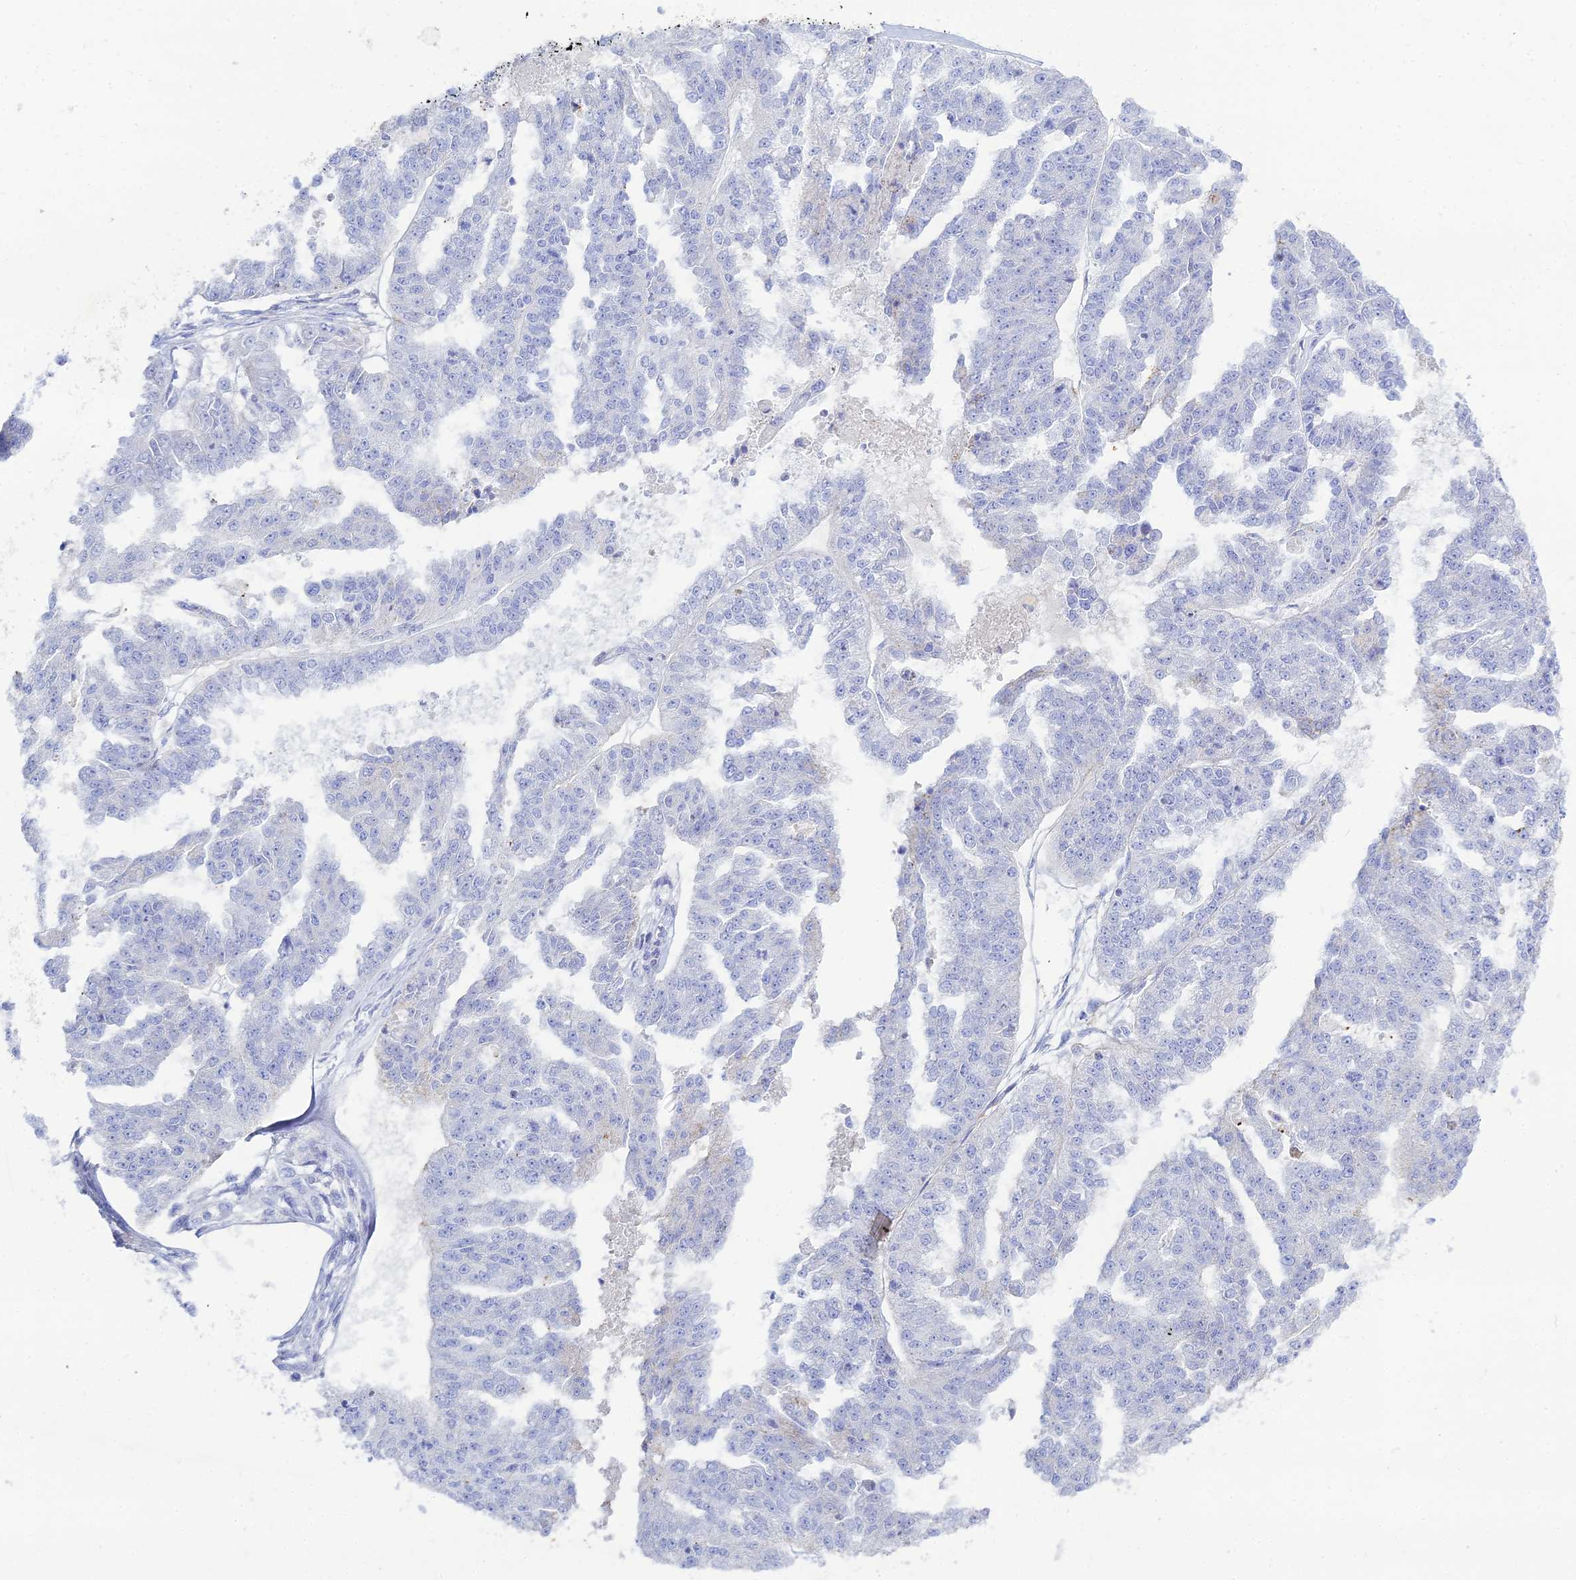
{"staining": {"intensity": "negative", "quantity": "none", "location": "none"}, "tissue": "ovarian cancer", "cell_type": "Tumor cells", "image_type": "cancer", "snomed": [{"axis": "morphology", "description": "Cystadenocarcinoma, serous, NOS"}, {"axis": "topography", "description": "Ovary"}], "caption": "DAB (3,3'-diaminobenzidine) immunohistochemical staining of ovarian cancer (serous cystadenocarcinoma) shows no significant positivity in tumor cells.", "gene": "DHX34", "patient": {"sex": "female", "age": 58}}